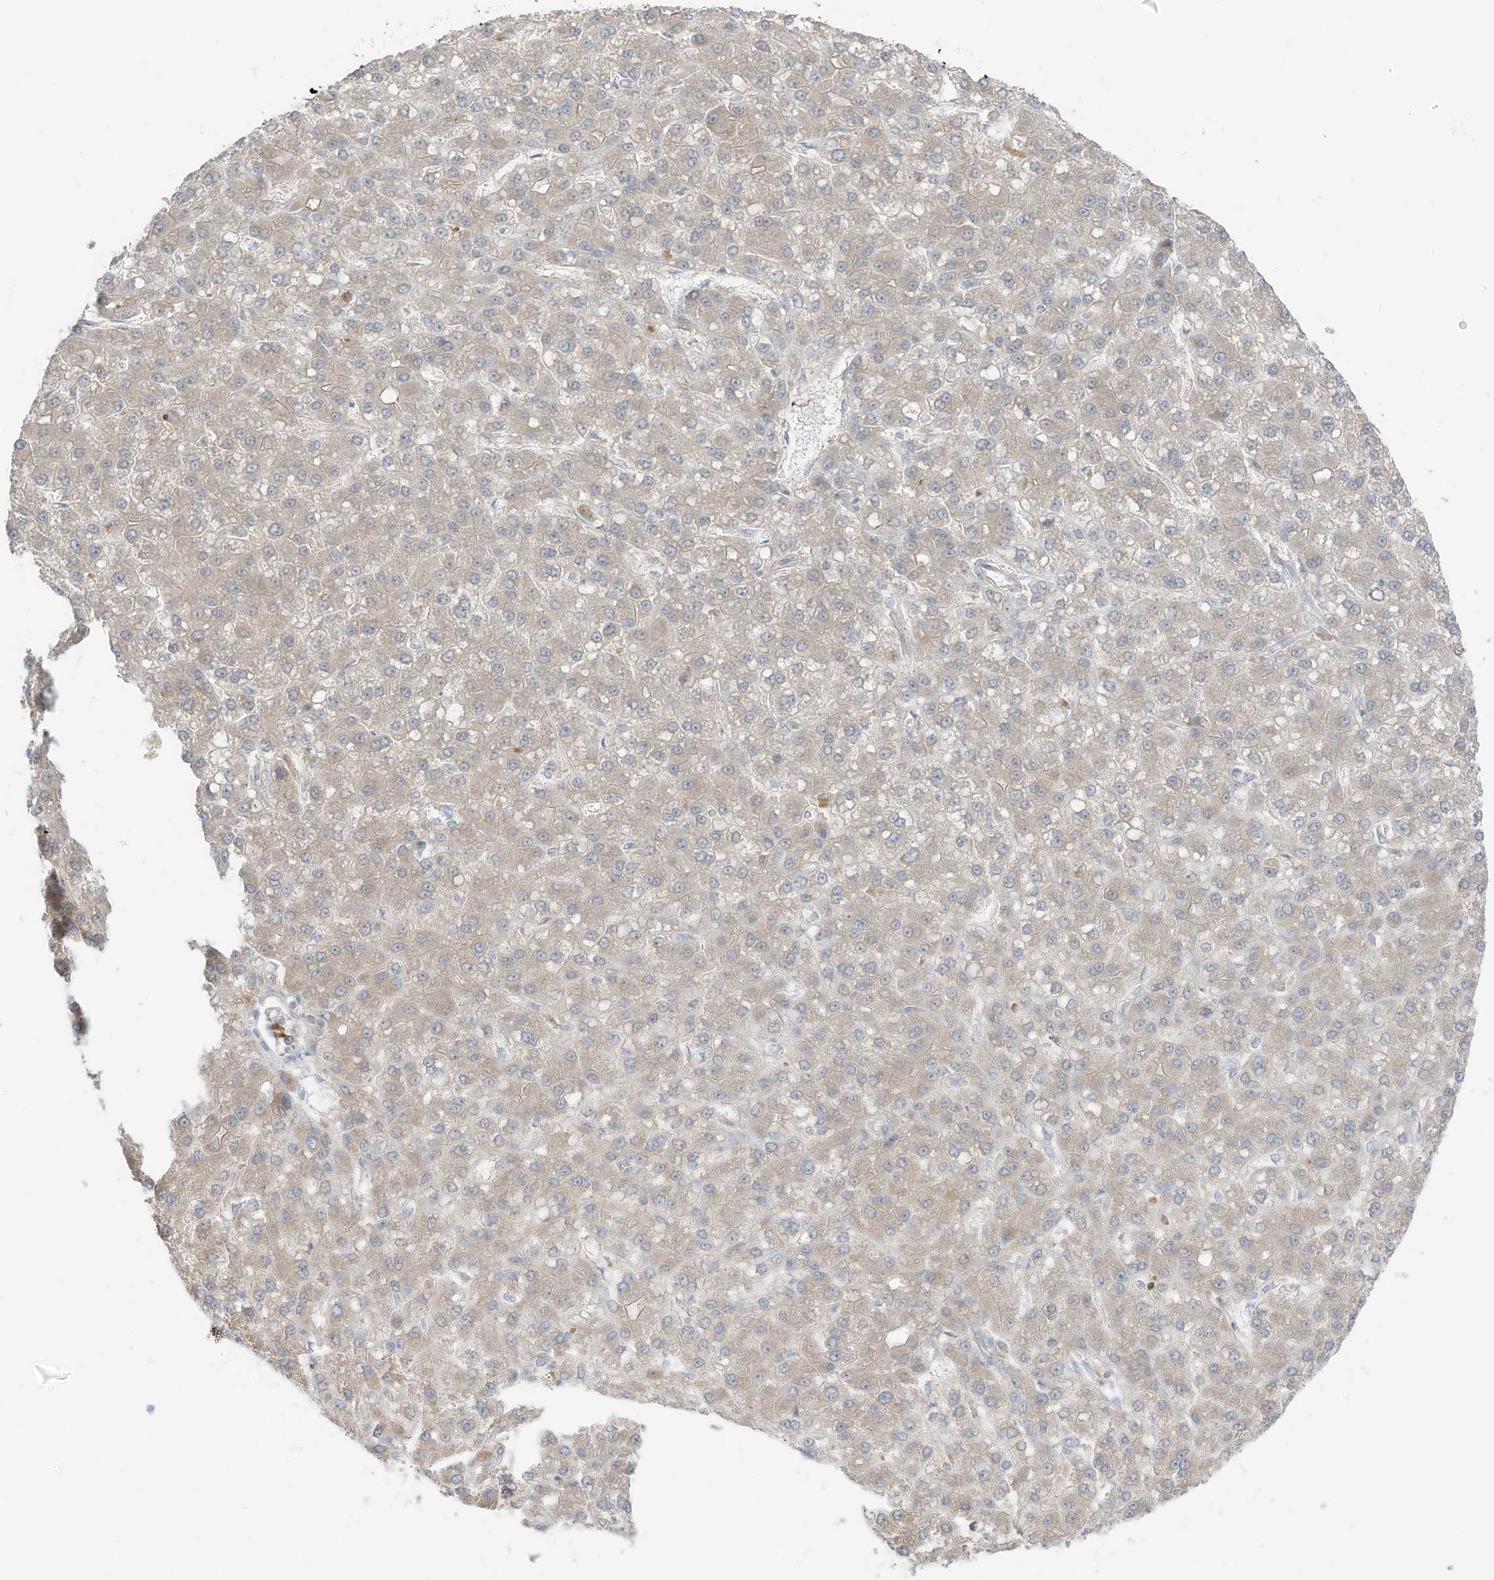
{"staining": {"intensity": "weak", "quantity": ">75%", "location": "cytoplasmic/membranous"}, "tissue": "liver cancer", "cell_type": "Tumor cells", "image_type": "cancer", "snomed": [{"axis": "morphology", "description": "Carcinoma, Hepatocellular, NOS"}, {"axis": "topography", "description": "Liver"}], "caption": "A high-resolution micrograph shows IHC staining of hepatocellular carcinoma (liver), which exhibits weak cytoplasmic/membranous staining in approximately >75% of tumor cells. Immunohistochemistry (ihc) stains the protein of interest in brown and the nuclei are stained blue.", "gene": "ETHE1", "patient": {"sex": "male", "age": 67}}